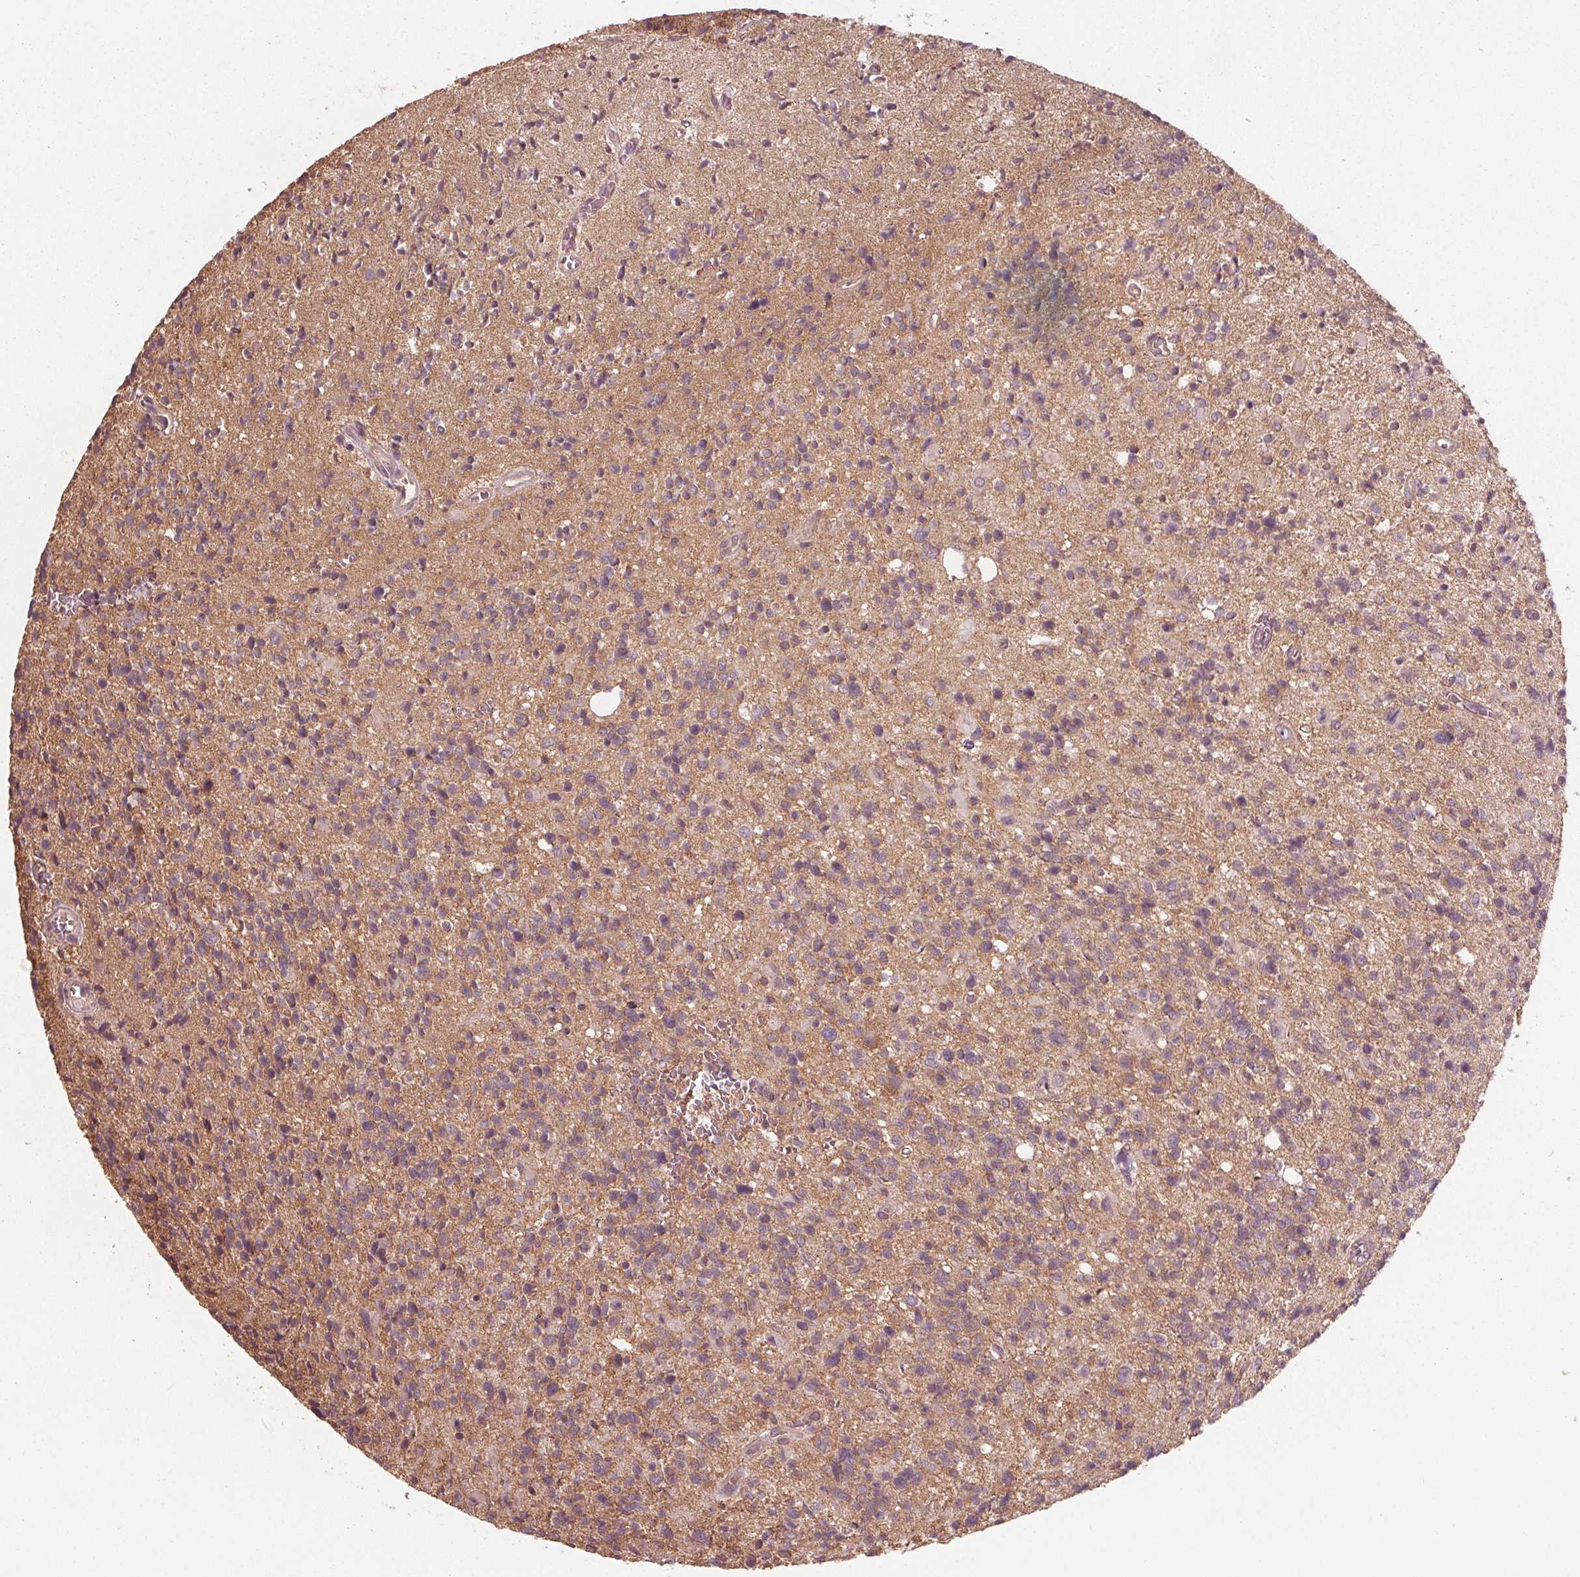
{"staining": {"intensity": "weak", "quantity": "<25%", "location": "cytoplasmic/membranous"}, "tissue": "glioma", "cell_type": "Tumor cells", "image_type": "cancer", "snomed": [{"axis": "morphology", "description": "Glioma, malignant, High grade"}, {"axis": "topography", "description": "Brain"}], "caption": "A high-resolution micrograph shows IHC staining of malignant glioma (high-grade), which displays no significant positivity in tumor cells.", "gene": "GNB2", "patient": {"sex": "male", "age": 29}}